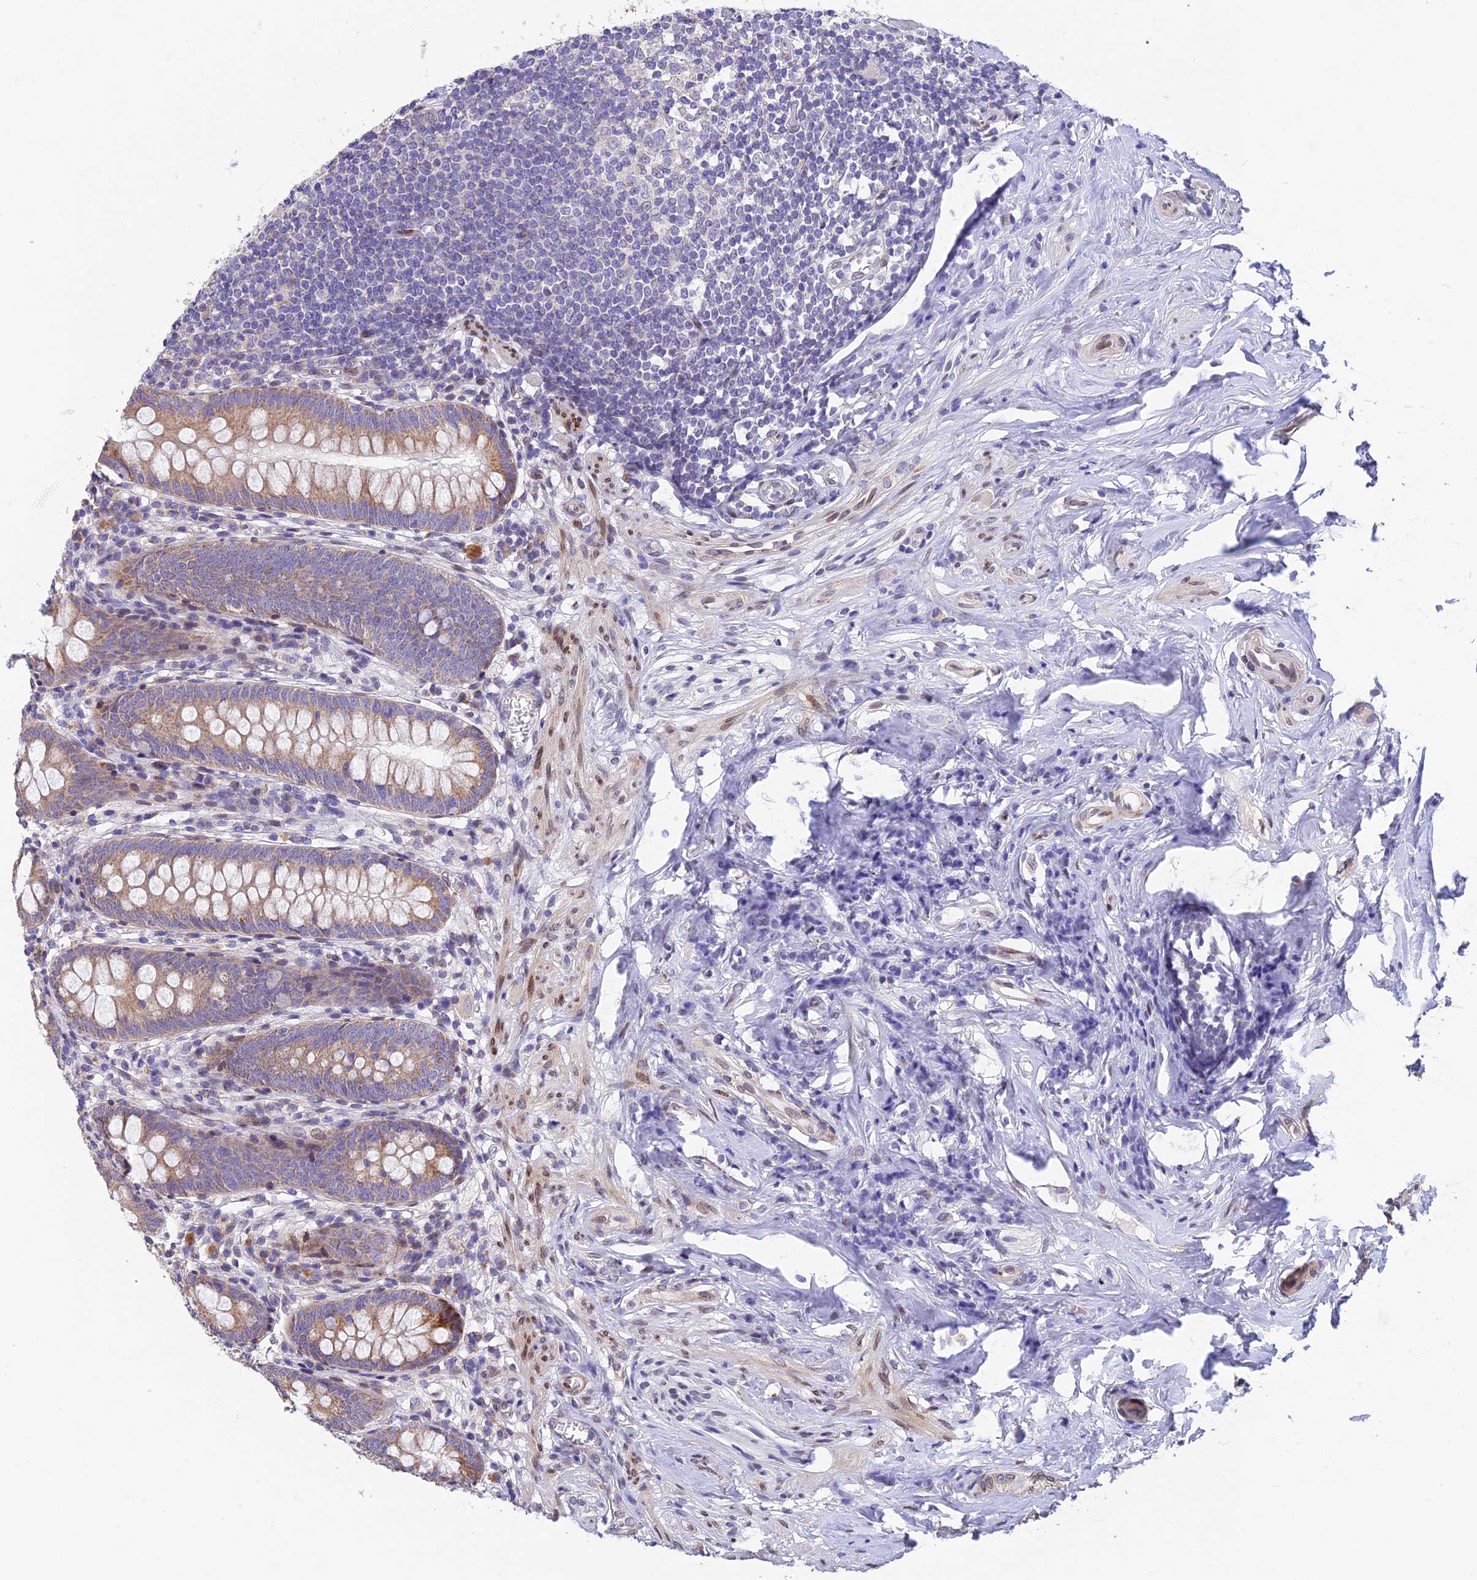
{"staining": {"intensity": "strong", "quantity": "25%-75%", "location": "cytoplasmic/membranous"}, "tissue": "appendix", "cell_type": "Glandular cells", "image_type": "normal", "snomed": [{"axis": "morphology", "description": "Normal tissue, NOS"}, {"axis": "topography", "description": "Appendix"}], "caption": "Brown immunohistochemical staining in benign appendix reveals strong cytoplasmic/membranous staining in approximately 25%-75% of glandular cells. The protein is shown in brown color, while the nuclei are stained blue.", "gene": "MGAT2", "patient": {"sex": "female", "age": 51}}